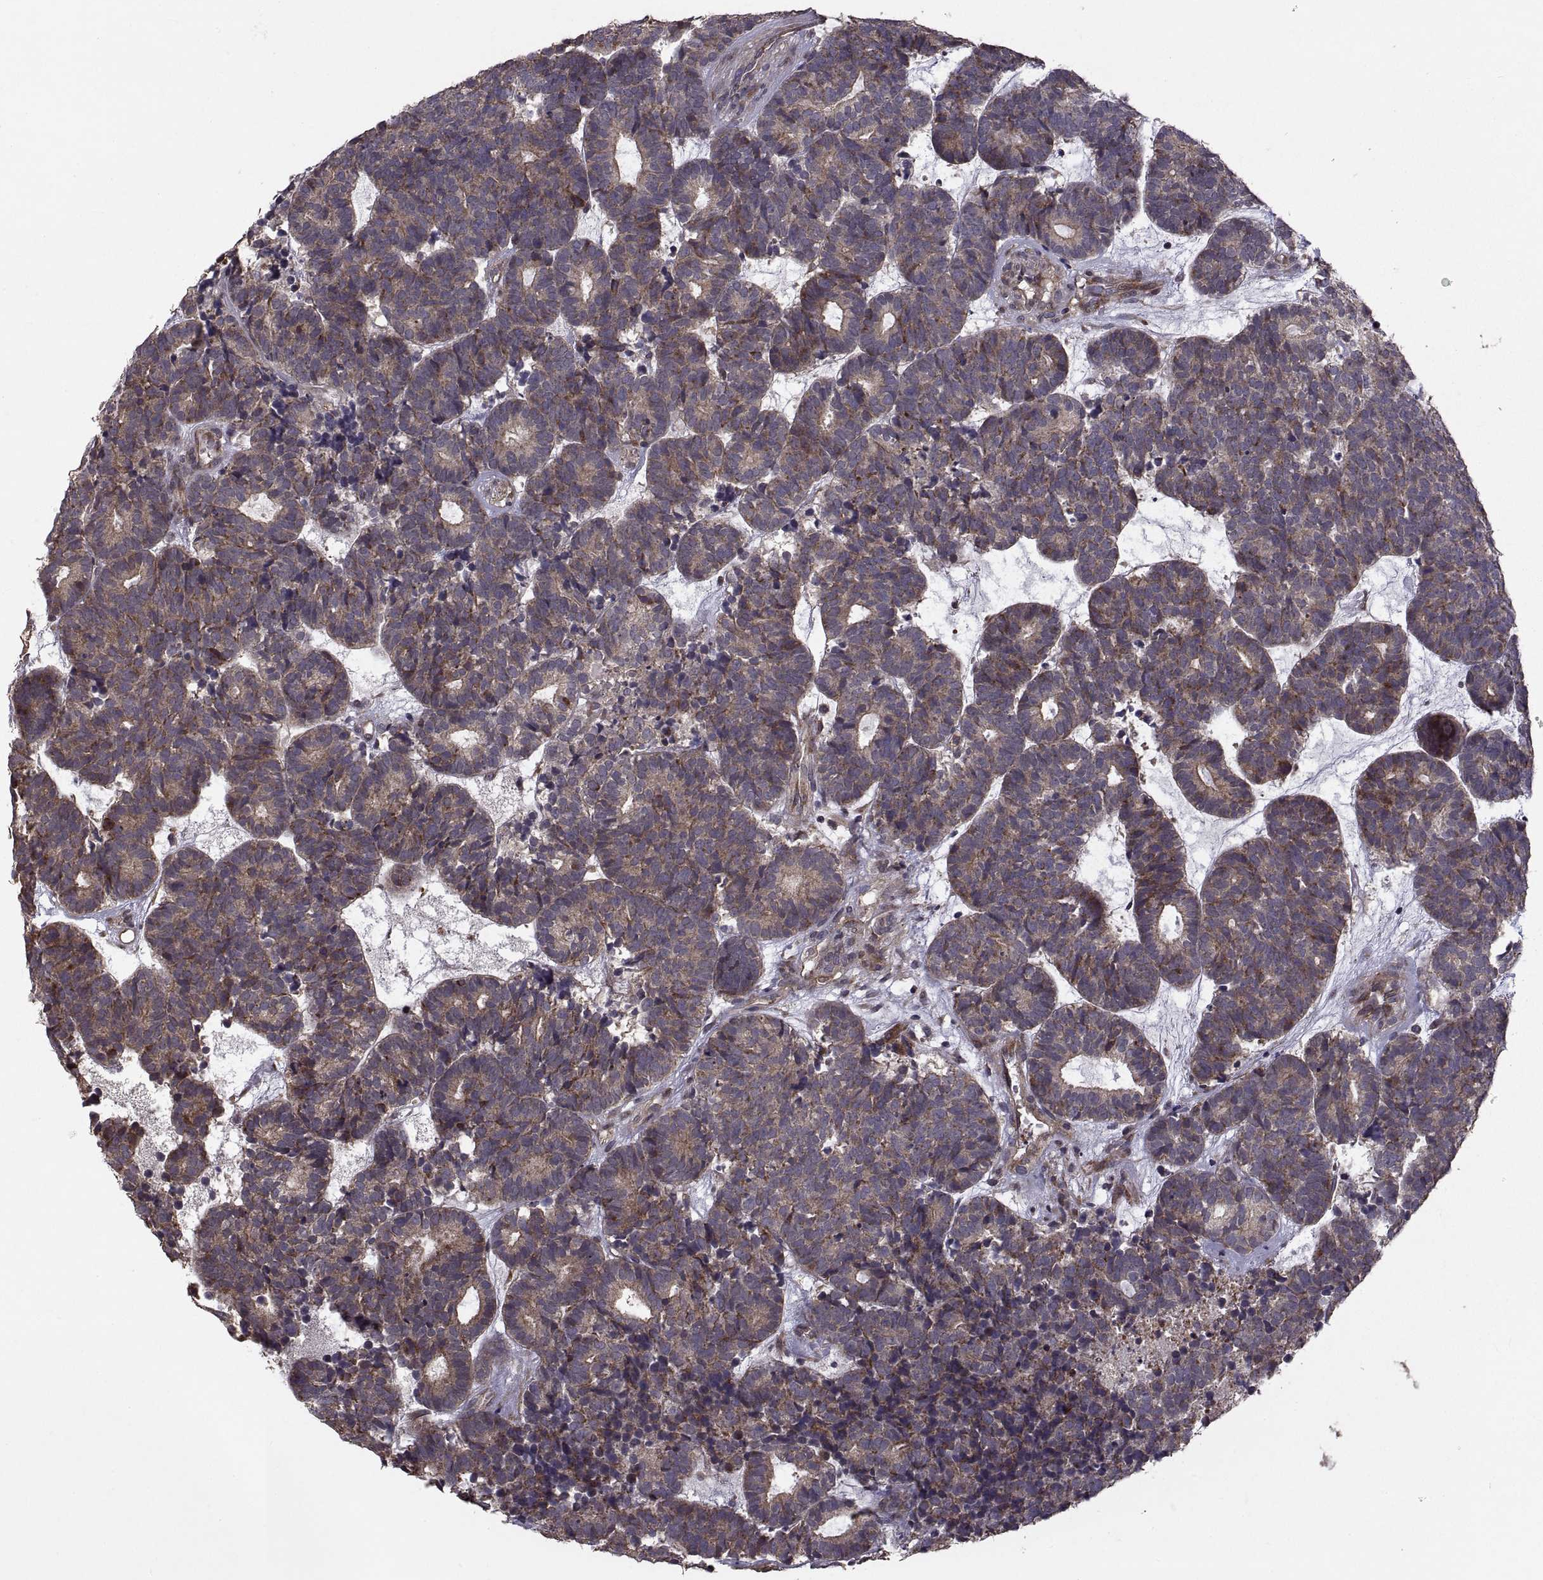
{"staining": {"intensity": "moderate", "quantity": "25%-75%", "location": "cytoplasmic/membranous"}, "tissue": "head and neck cancer", "cell_type": "Tumor cells", "image_type": "cancer", "snomed": [{"axis": "morphology", "description": "Adenocarcinoma, NOS"}, {"axis": "topography", "description": "Head-Neck"}], "caption": "A medium amount of moderate cytoplasmic/membranous staining is identified in approximately 25%-75% of tumor cells in head and neck adenocarcinoma tissue. The protein is stained brown, and the nuclei are stained in blue (DAB IHC with brightfield microscopy, high magnification).", "gene": "PMM2", "patient": {"sex": "female", "age": 81}}